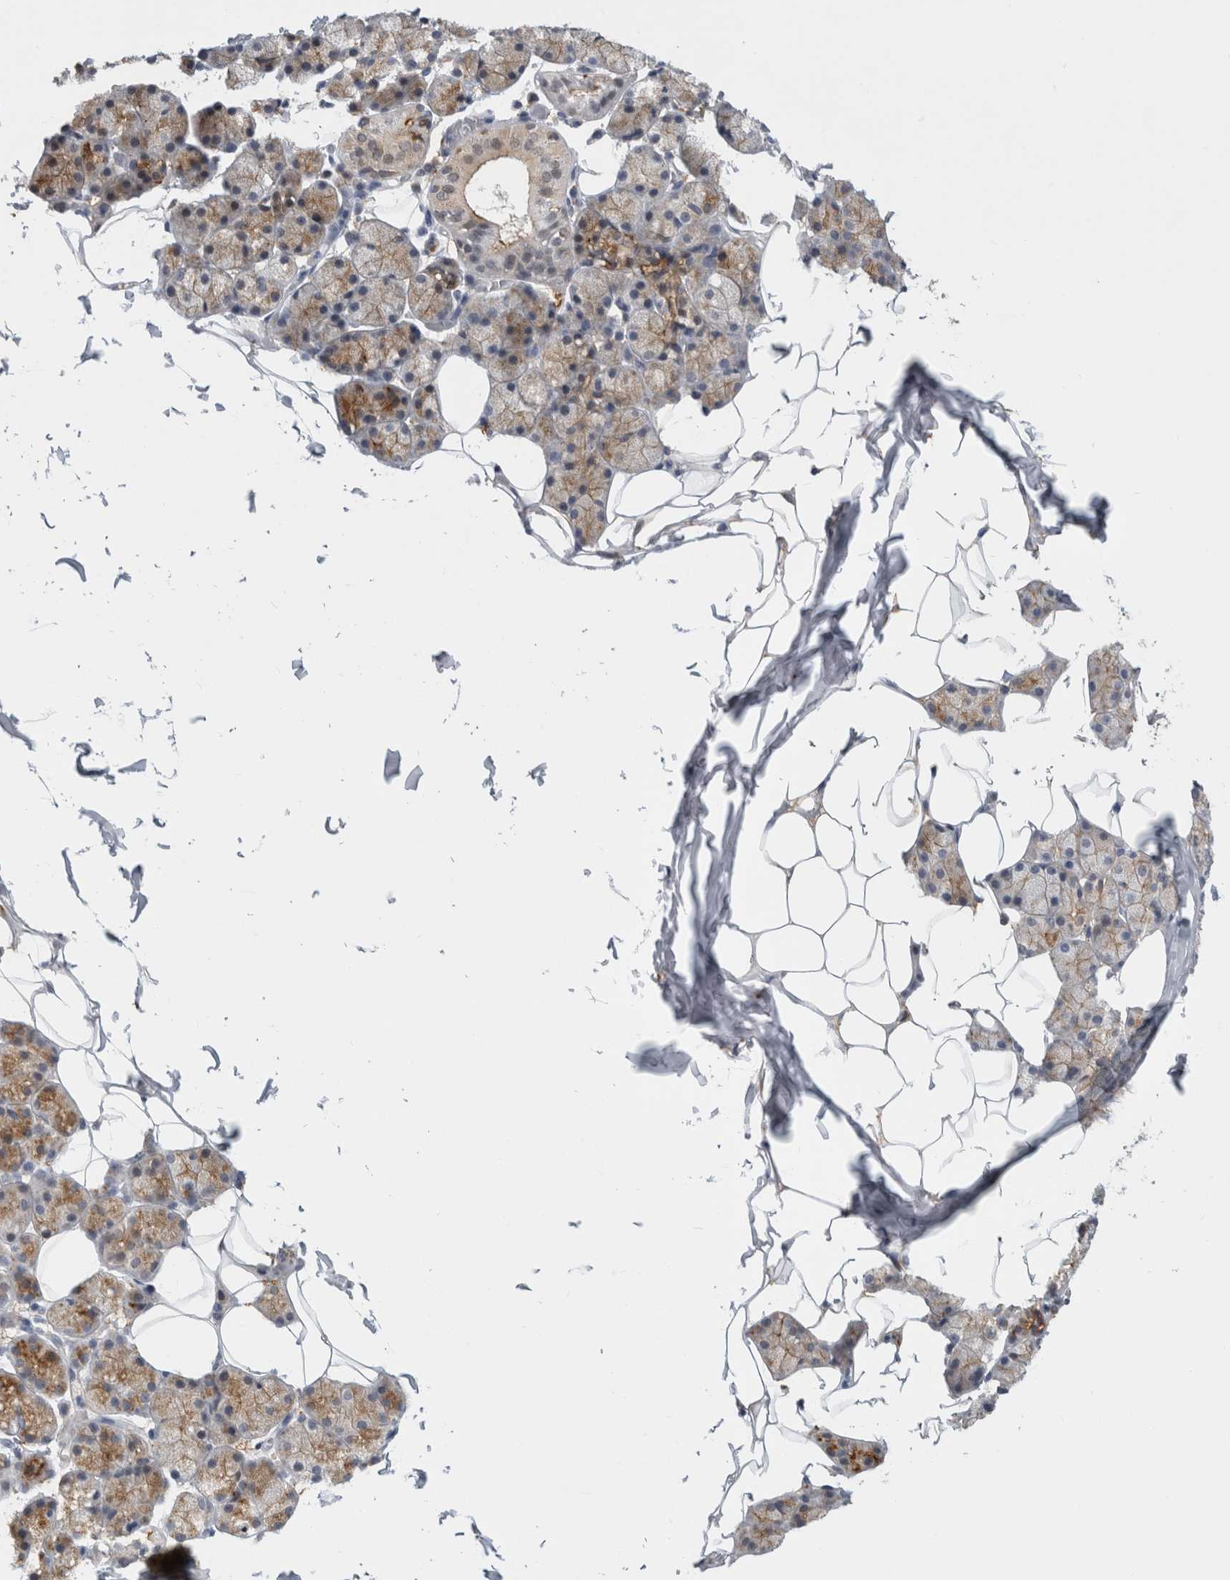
{"staining": {"intensity": "moderate", "quantity": ">75%", "location": "cytoplasmic/membranous"}, "tissue": "salivary gland", "cell_type": "Glandular cells", "image_type": "normal", "snomed": [{"axis": "morphology", "description": "Normal tissue, NOS"}, {"axis": "topography", "description": "Salivary gland"}], "caption": "A brown stain labels moderate cytoplasmic/membranous staining of a protein in glandular cells of benign human salivary gland.", "gene": "DNAJC24", "patient": {"sex": "female", "age": 33}}